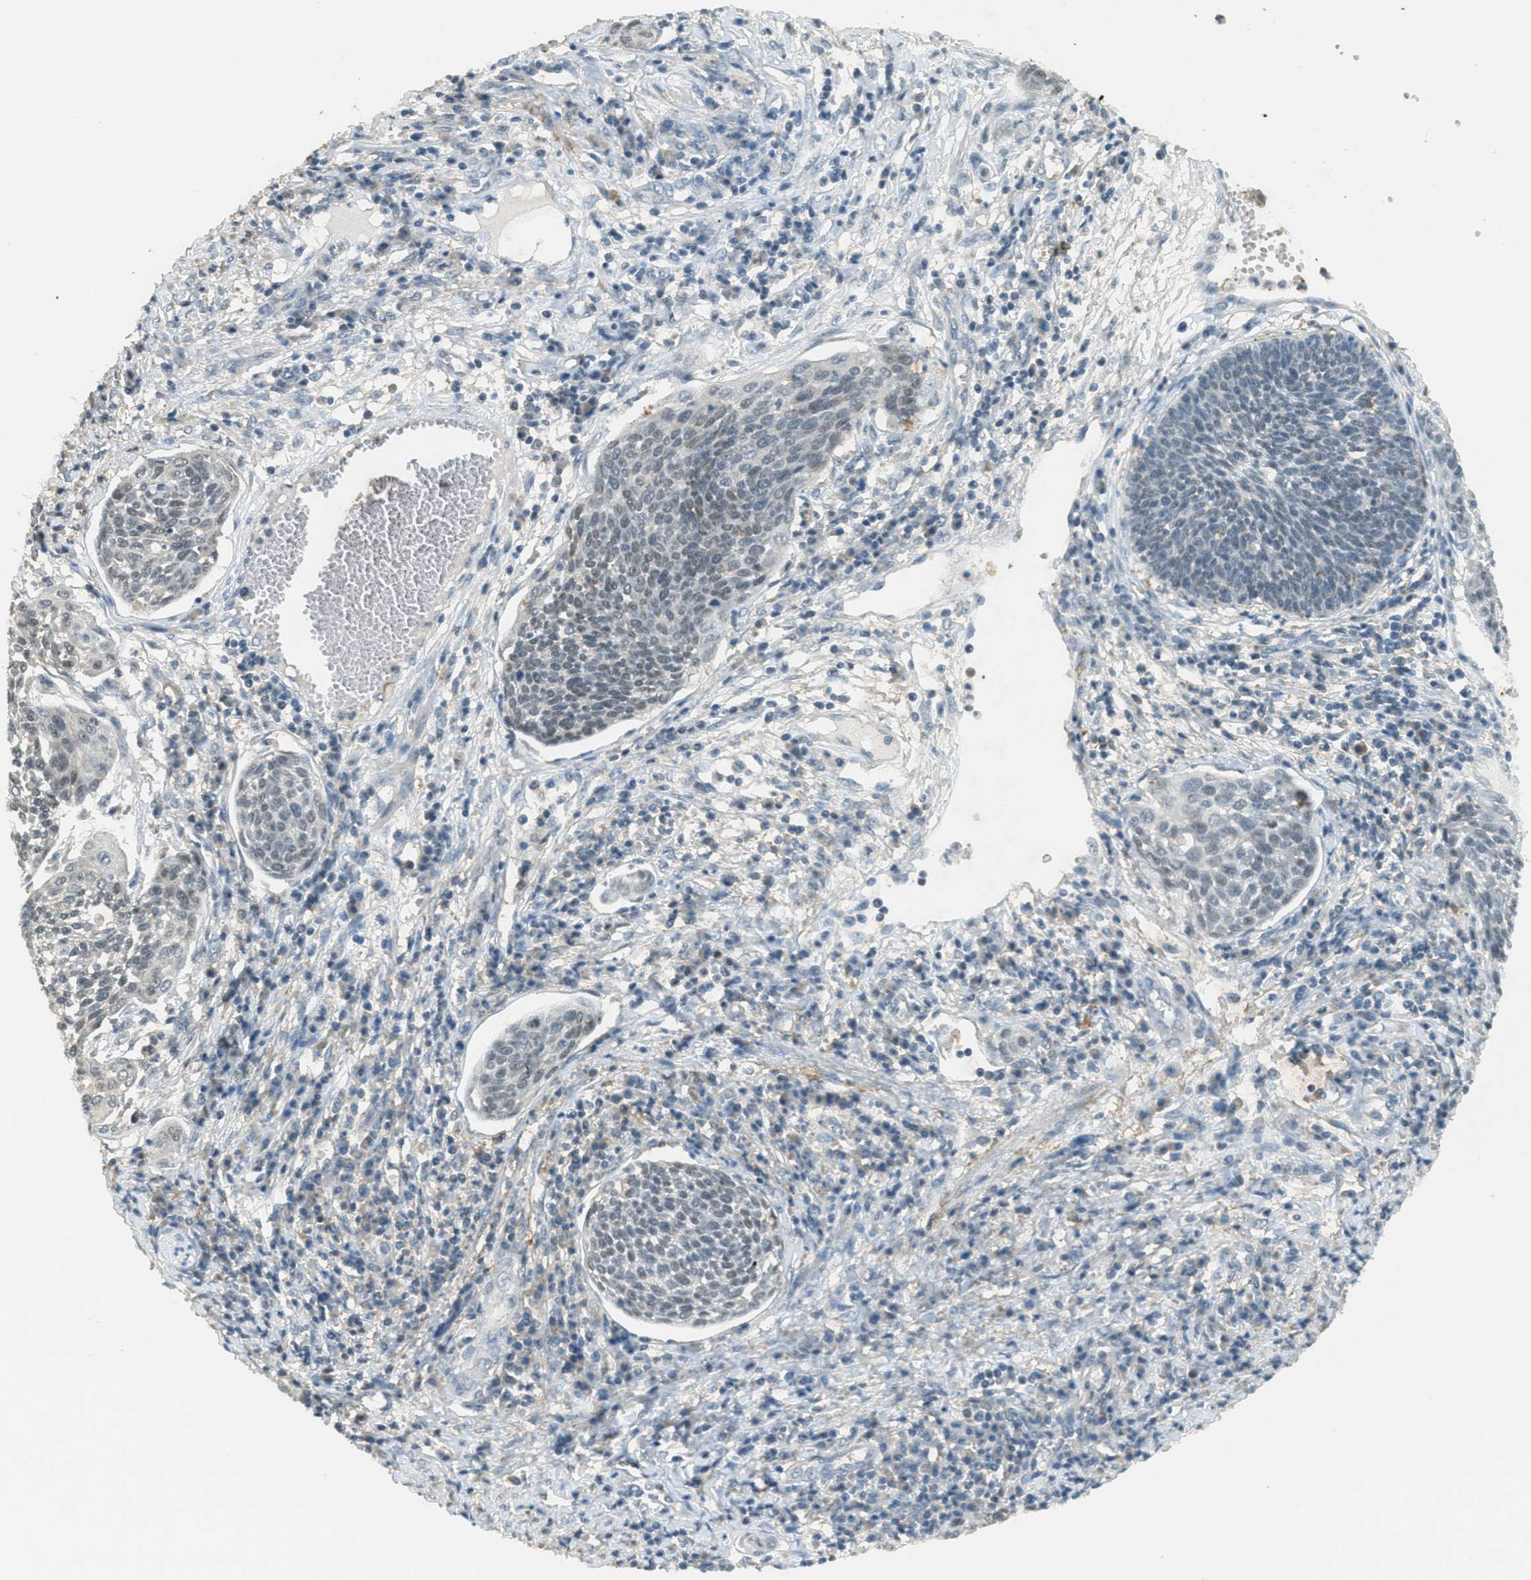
{"staining": {"intensity": "weak", "quantity": "<25%", "location": "nuclear"}, "tissue": "cervical cancer", "cell_type": "Tumor cells", "image_type": "cancer", "snomed": [{"axis": "morphology", "description": "Squamous cell carcinoma, NOS"}, {"axis": "topography", "description": "Cervix"}], "caption": "This is an immunohistochemistry histopathology image of human cervical cancer (squamous cell carcinoma). There is no positivity in tumor cells.", "gene": "TCF20", "patient": {"sex": "female", "age": 34}}